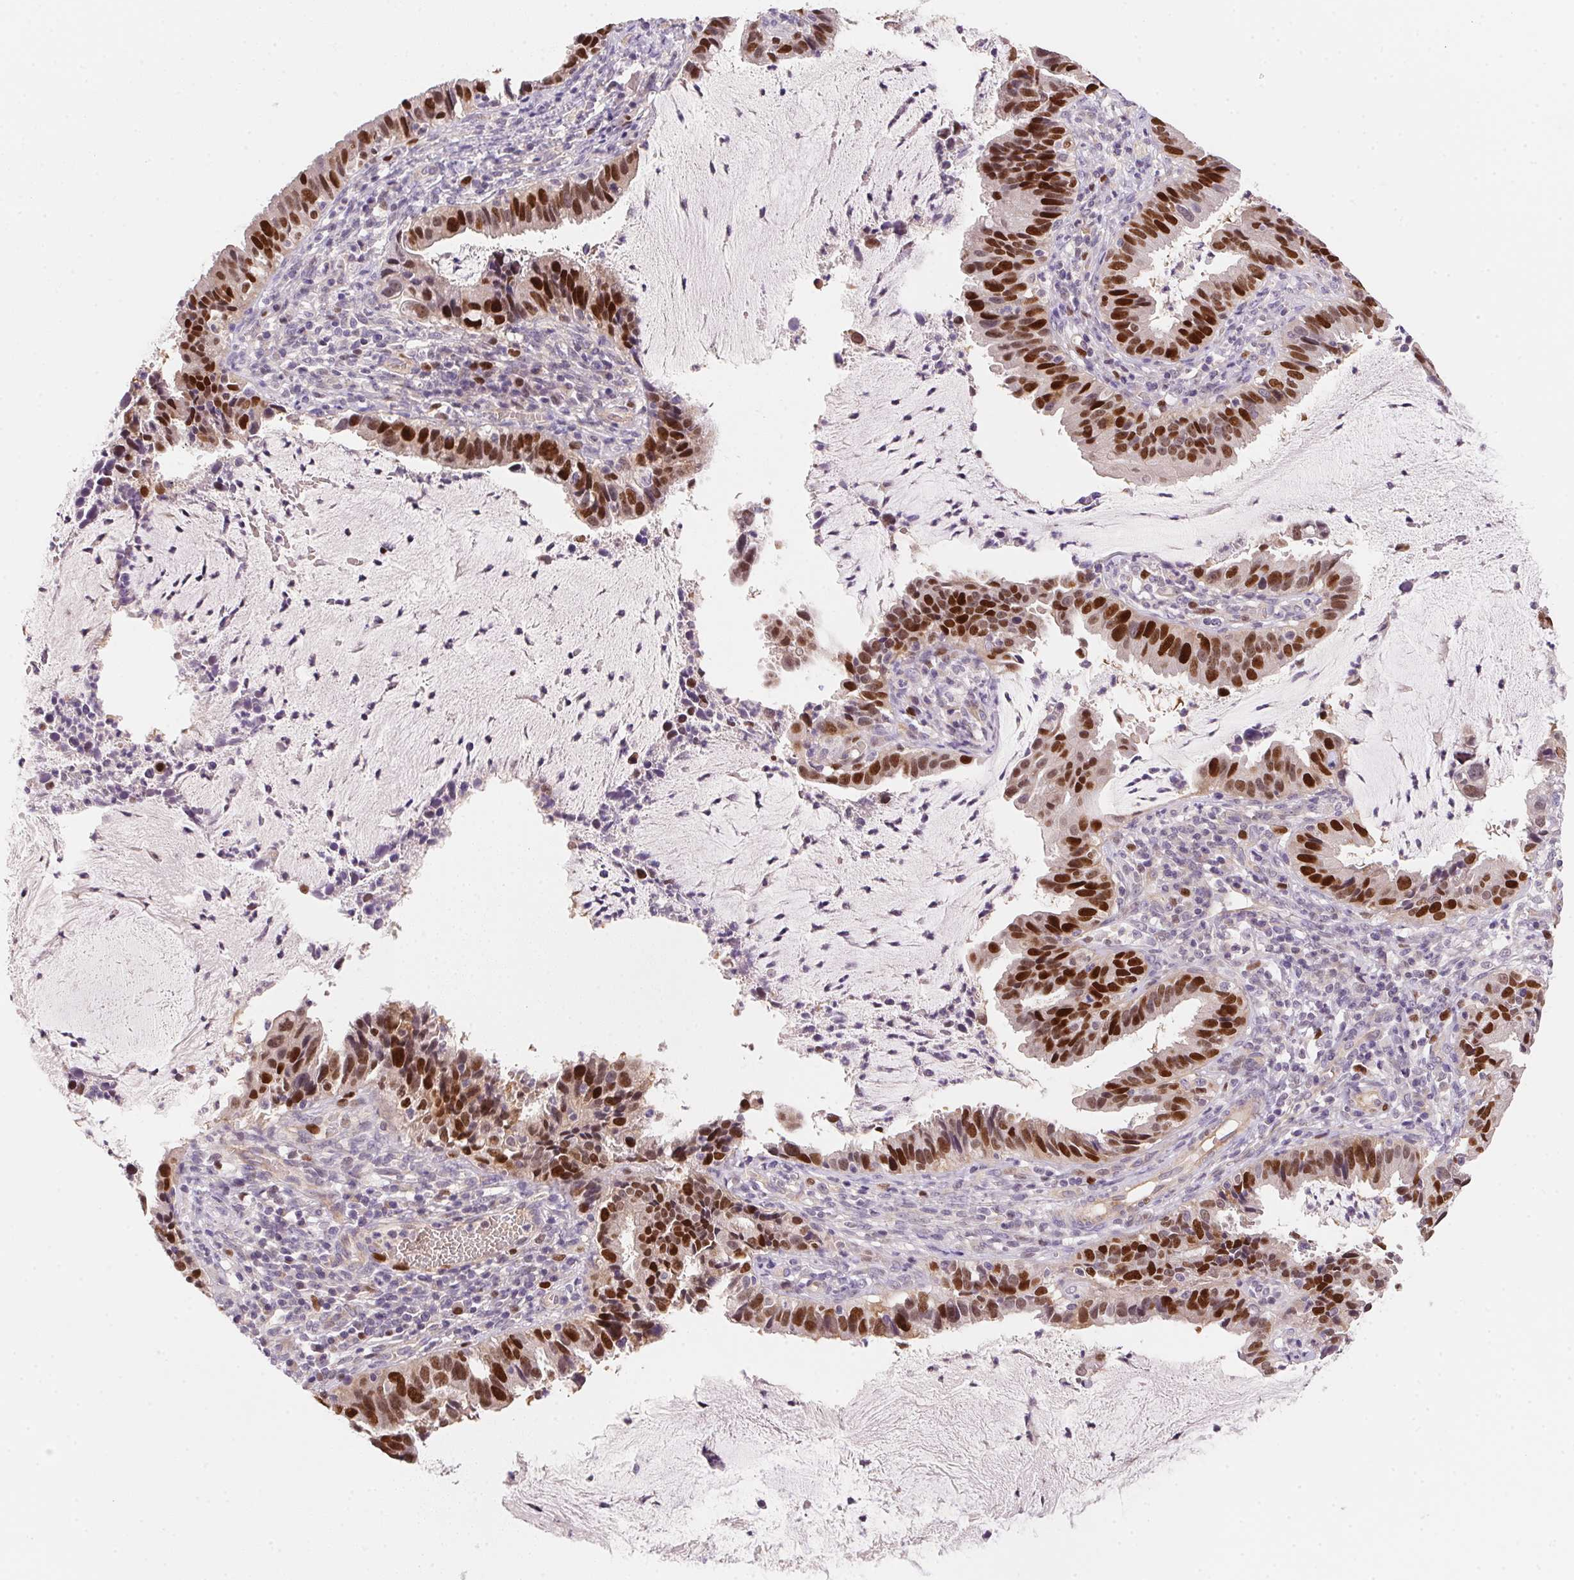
{"staining": {"intensity": "strong", "quantity": ">75%", "location": "nuclear"}, "tissue": "cervical cancer", "cell_type": "Tumor cells", "image_type": "cancer", "snomed": [{"axis": "morphology", "description": "Adenocarcinoma, NOS"}, {"axis": "topography", "description": "Cervix"}], "caption": "Cervical cancer stained for a protein (brown) shows strong nuclear positive staining in about >75% of tumor cells.", "gene": "HELLS", "patient": {"sex": "female", "age": 34}}